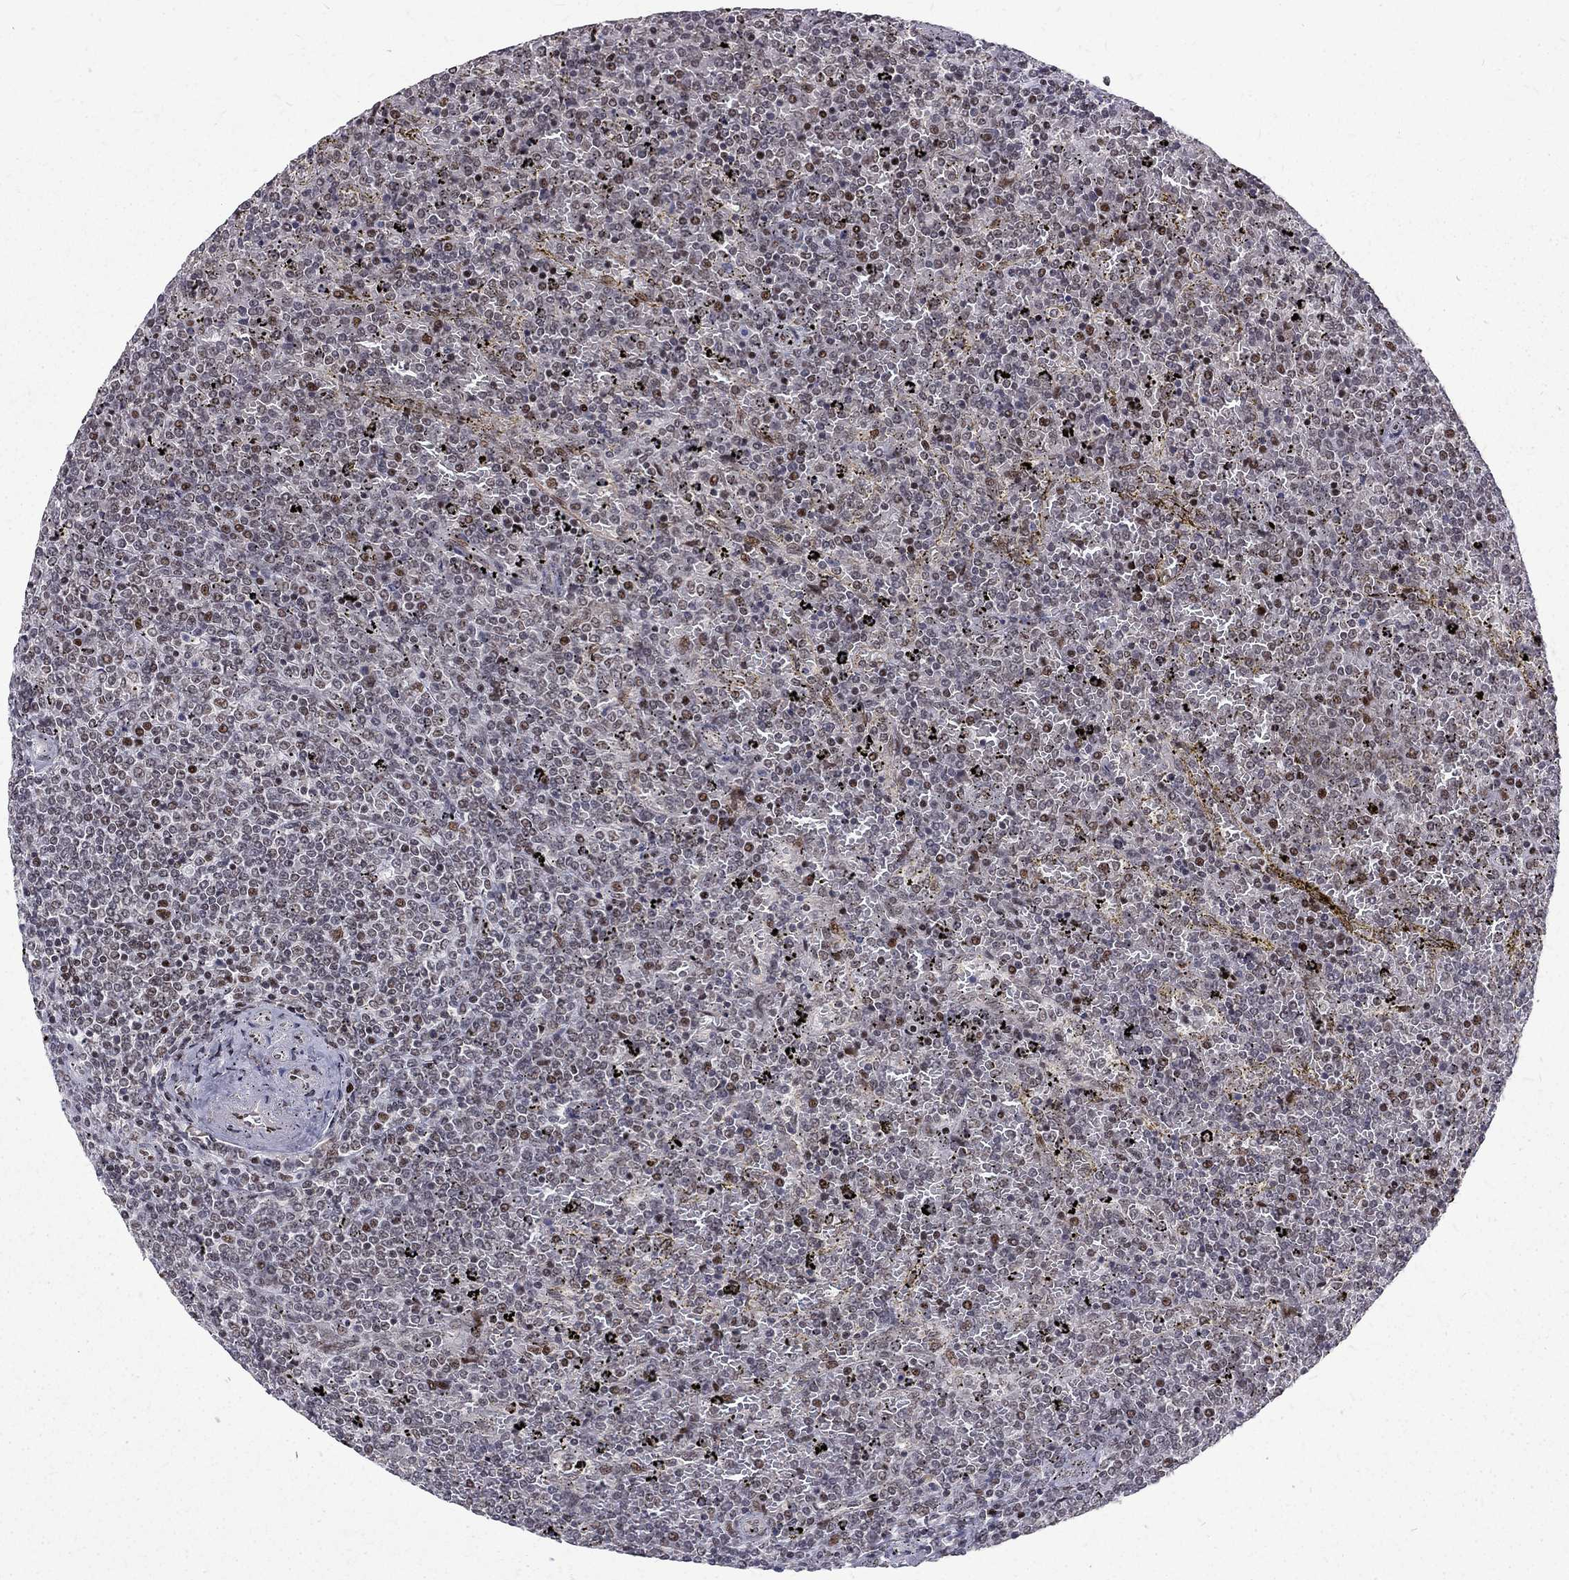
{"staining": {"intensity": "negative", "quantity": "none", "location": "none"}, "tissue": "lymphoma", "cell_type": "Tumor cells", "image_type": "cancer", "snomed": [{"axis": "morphology", "description": "Malignant lymphoma, non-Hodgkin's type, Low grade"}, {"axis": "topography", "description": "Spleen"}], "caption": "Immunohistochemistry image of neoplastic tissue: lymphoma stained with DAB (3,3'-diaminobenzidine) displays no significant protein positivity in tumor cells.", "gene": "TCEAL1", "patient": {"sex": "female", "age": 77}}